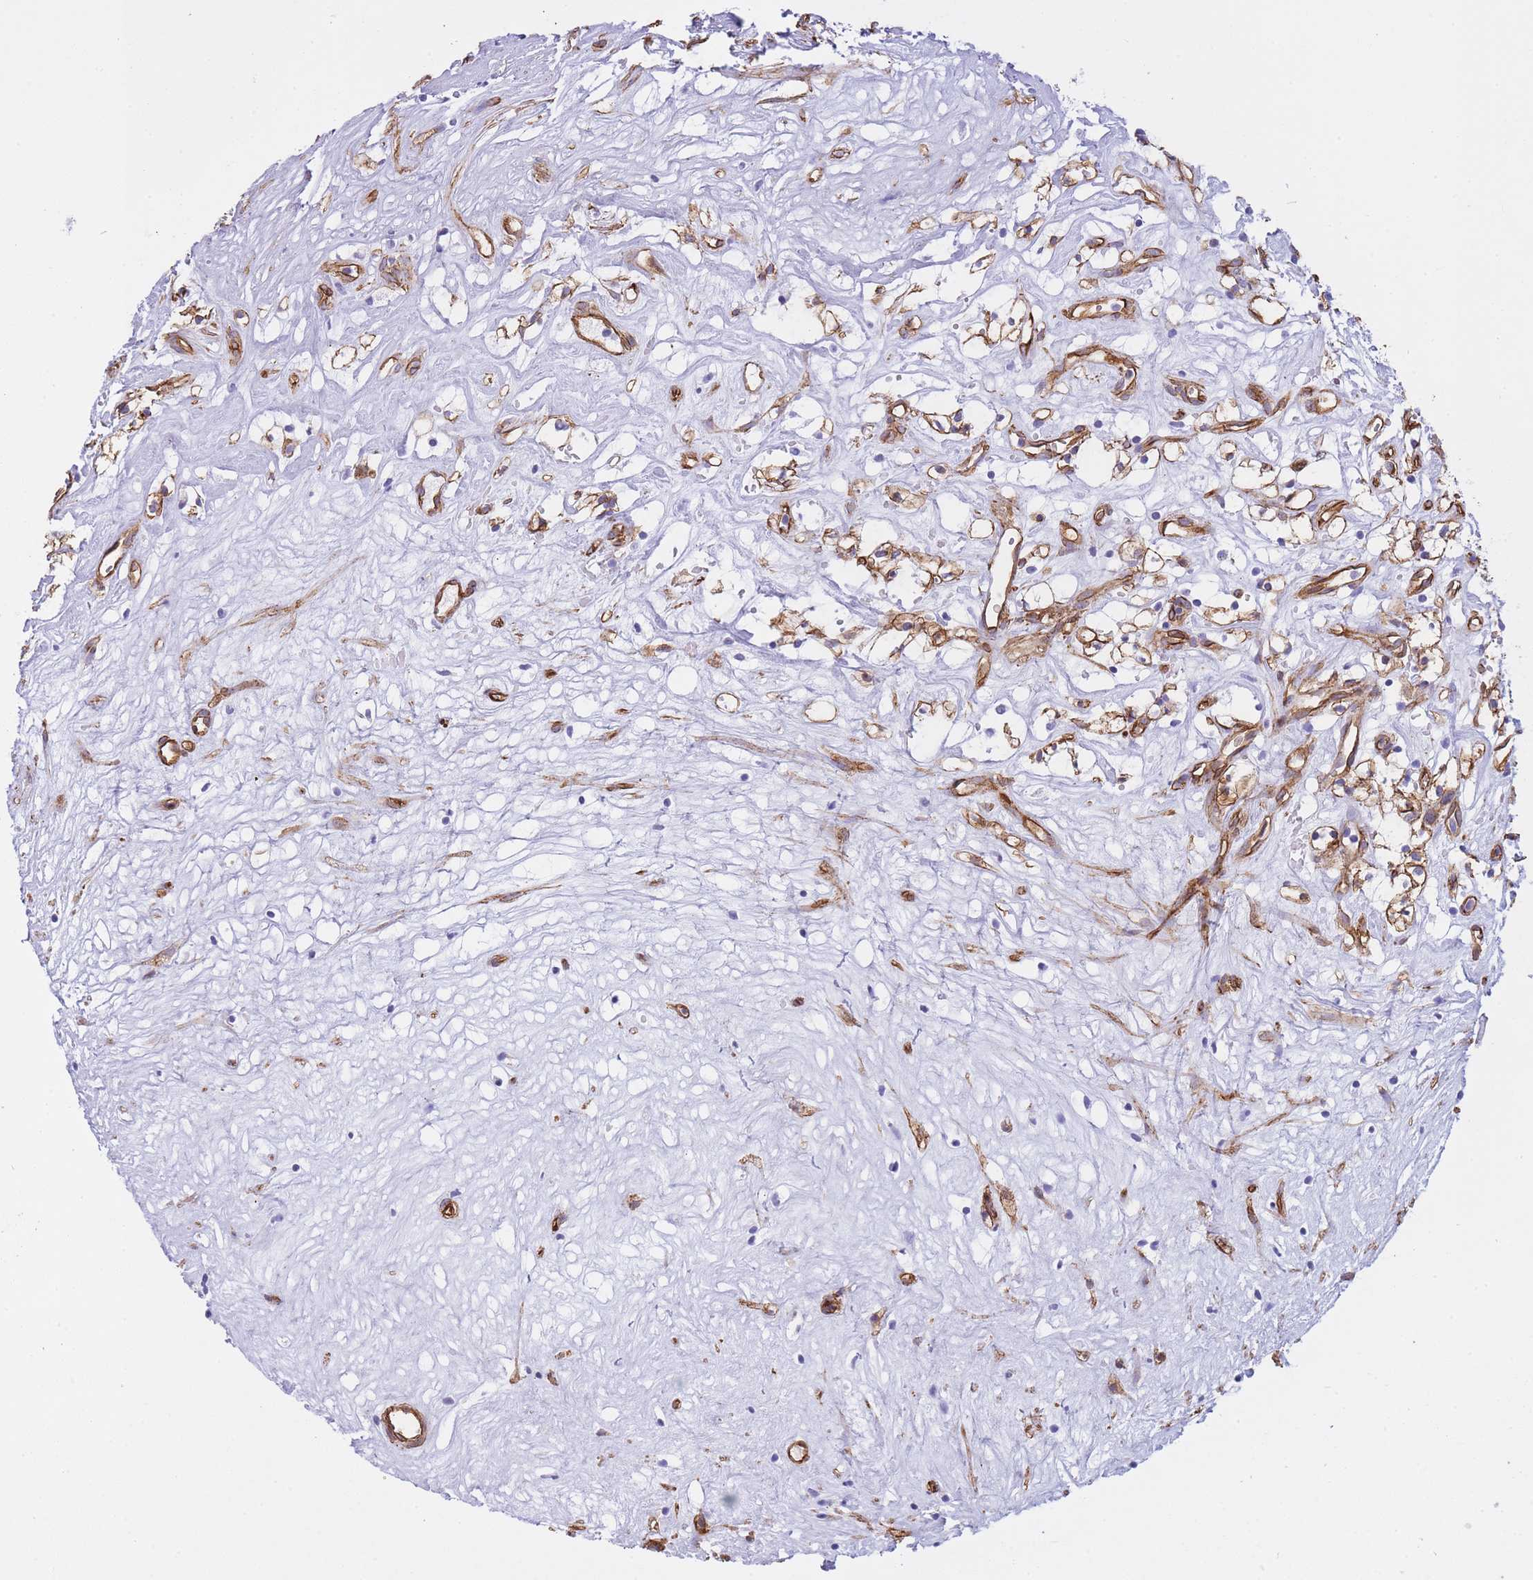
{"staining": {"intensity": "negative", "quantity": "none", "location": "none"}, "tissue": "renal cancer", "cell_type": "Tumor cells", "image_type": "cancer", "snomed": [{"axis": "morphology", "description": "Adenocarcinoma, NOS"}, {"axis": "topography", "description": "Kidney"}], "caption": "Immunohistochemistry image of renal adenocarcinoma stained for a protein (brown), which shows no staining in tumor cells. The staining was performed using DAB (3,3'-diaminobenzidine) to visualize the protein expression in brown, while the nuclei were stained in blue with hematoxylin (Magnification: 20x).", "gene": "CAVIN1", "patient": {"sex": "male", "age": 59}}